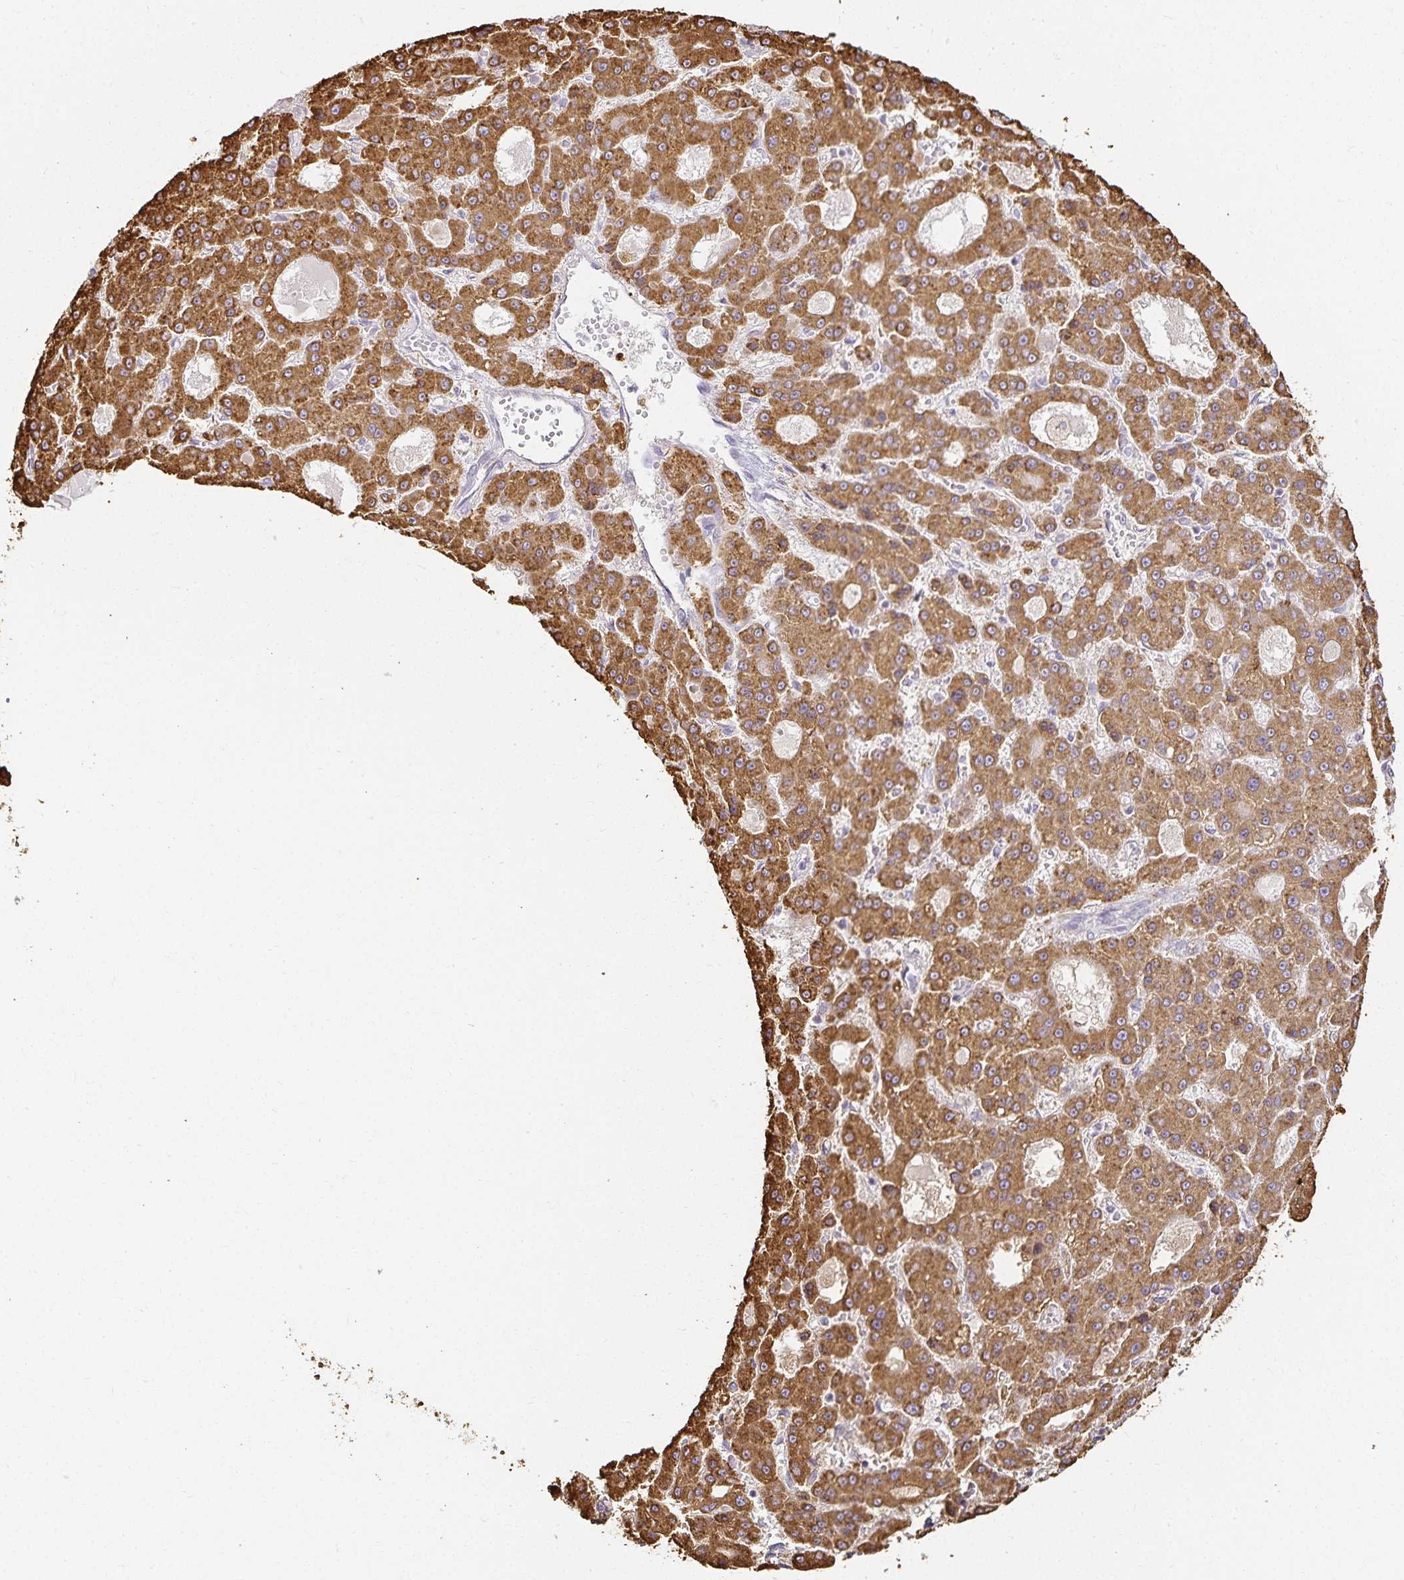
{"staining": {"intensity": "moderate", "quantity": ">75%", "location": "cytoplasmic/membranous"}, "tissue": "liver cancer", "cell_type": "Tumor cells", "image_type": "cancer", "snomed": [{"axis": "morphology", "description": "Carcinoma, Hepatocellular, NOS"}, {"axis": "topography", "description": "Liver"}], "caption": "Brown immunohistochemical staining in hepatocellular carcinoma (liver) exhibits moderate cytoplasmic/membranous expression in about >75% of tumor cells.", "gene": "GP2", "patient": {"sex": "male", "age": 70}}